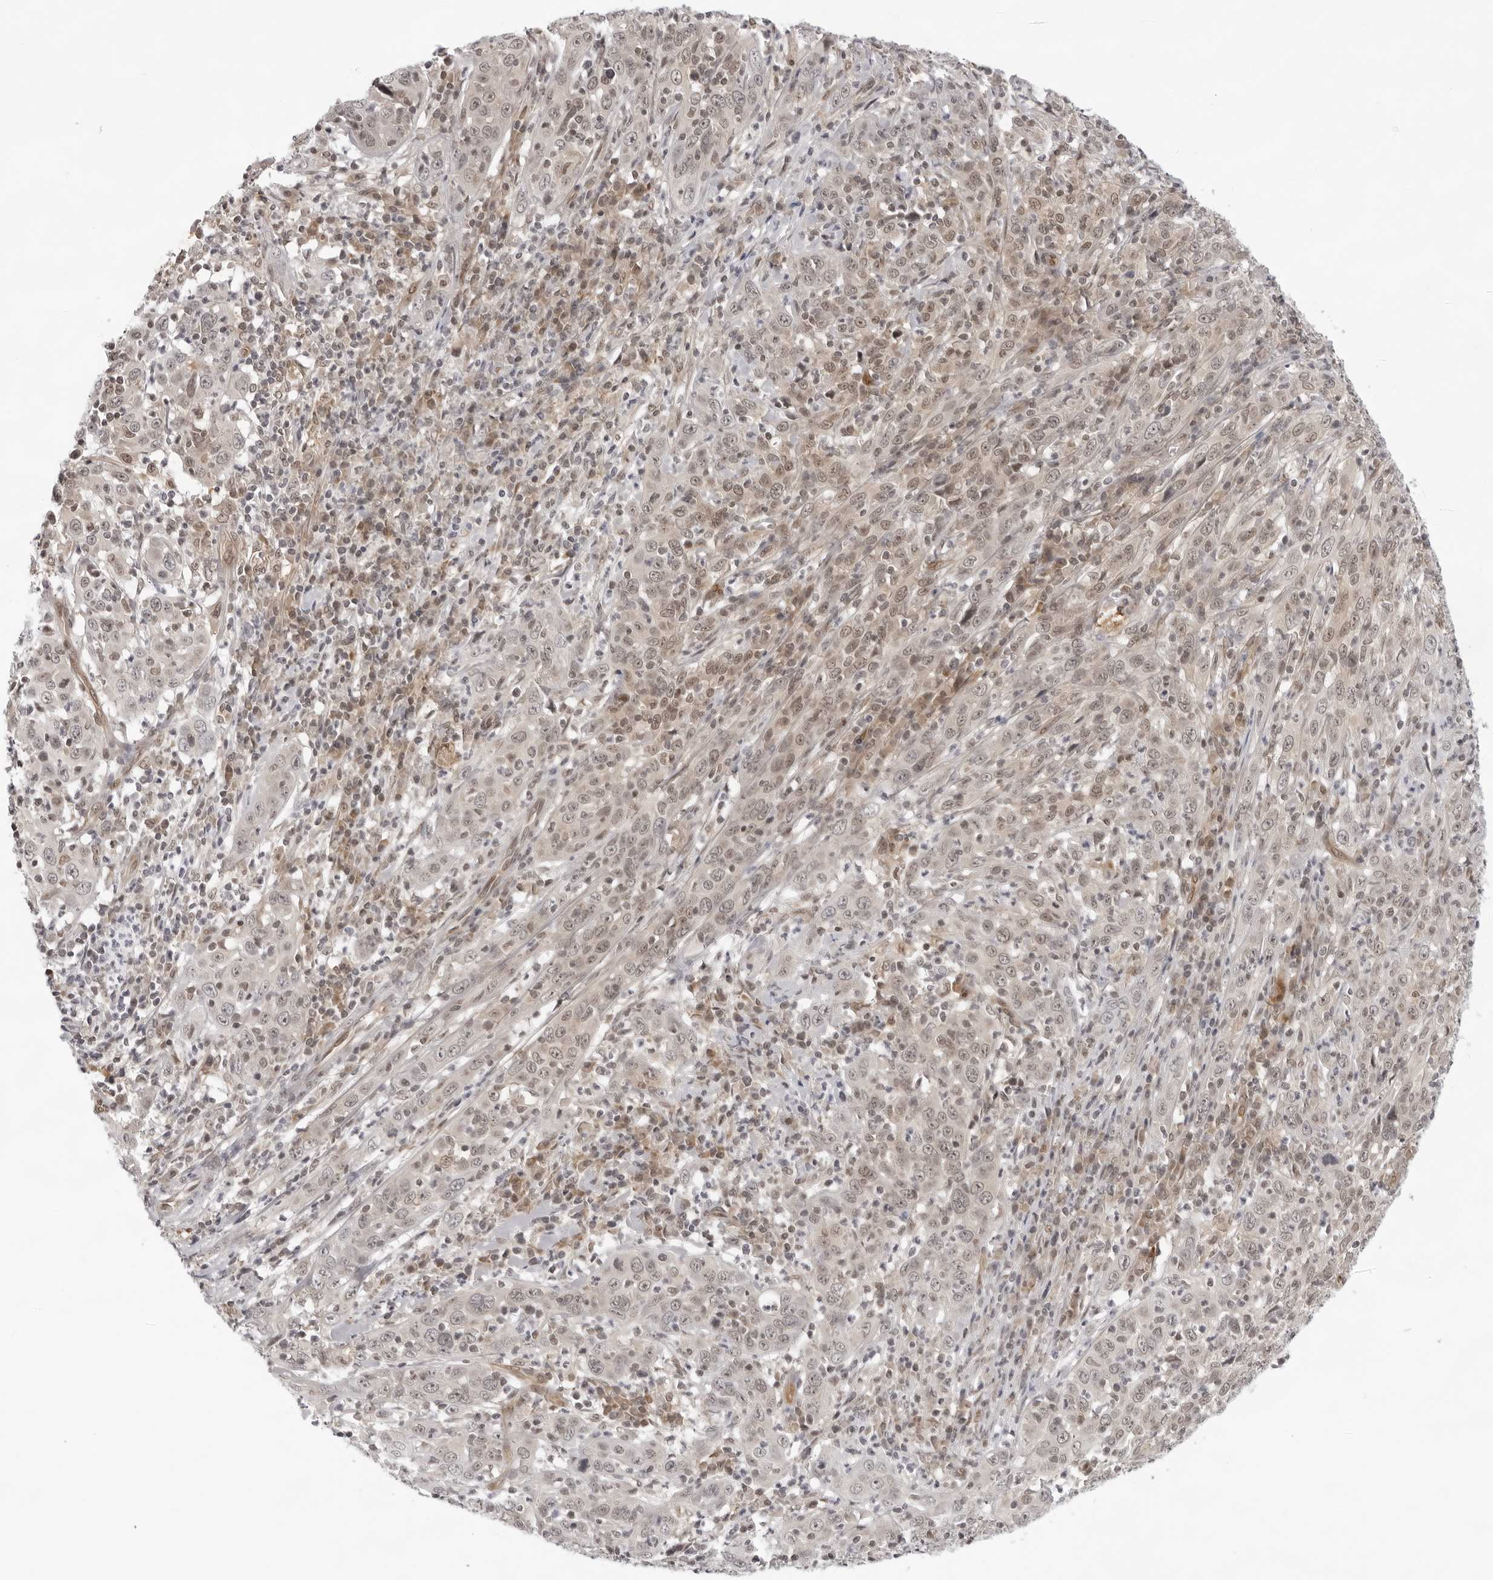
{"staining": {"intensity": "weak", "quantity": ">75%", "location": "cytoplasmic/membranous"}, "tissue": "cervical cancer", "cell_type": "Tumor cells", "image_type": "cancer", "snomed": [{"axis": "morphology", "description": "Squamous cell carcinoma, NOS"}, {"axis": "topography", "description": "Cervix"}], "caption": "Immunohistochemical staining of human squamous cell carcinoma (cervical) displays low levels of weak cytoplasmic/membranous protein expression in about >75% of tumor cells.", "gene": "CASP7", "patient": {"sex": "female", "age": 46}}